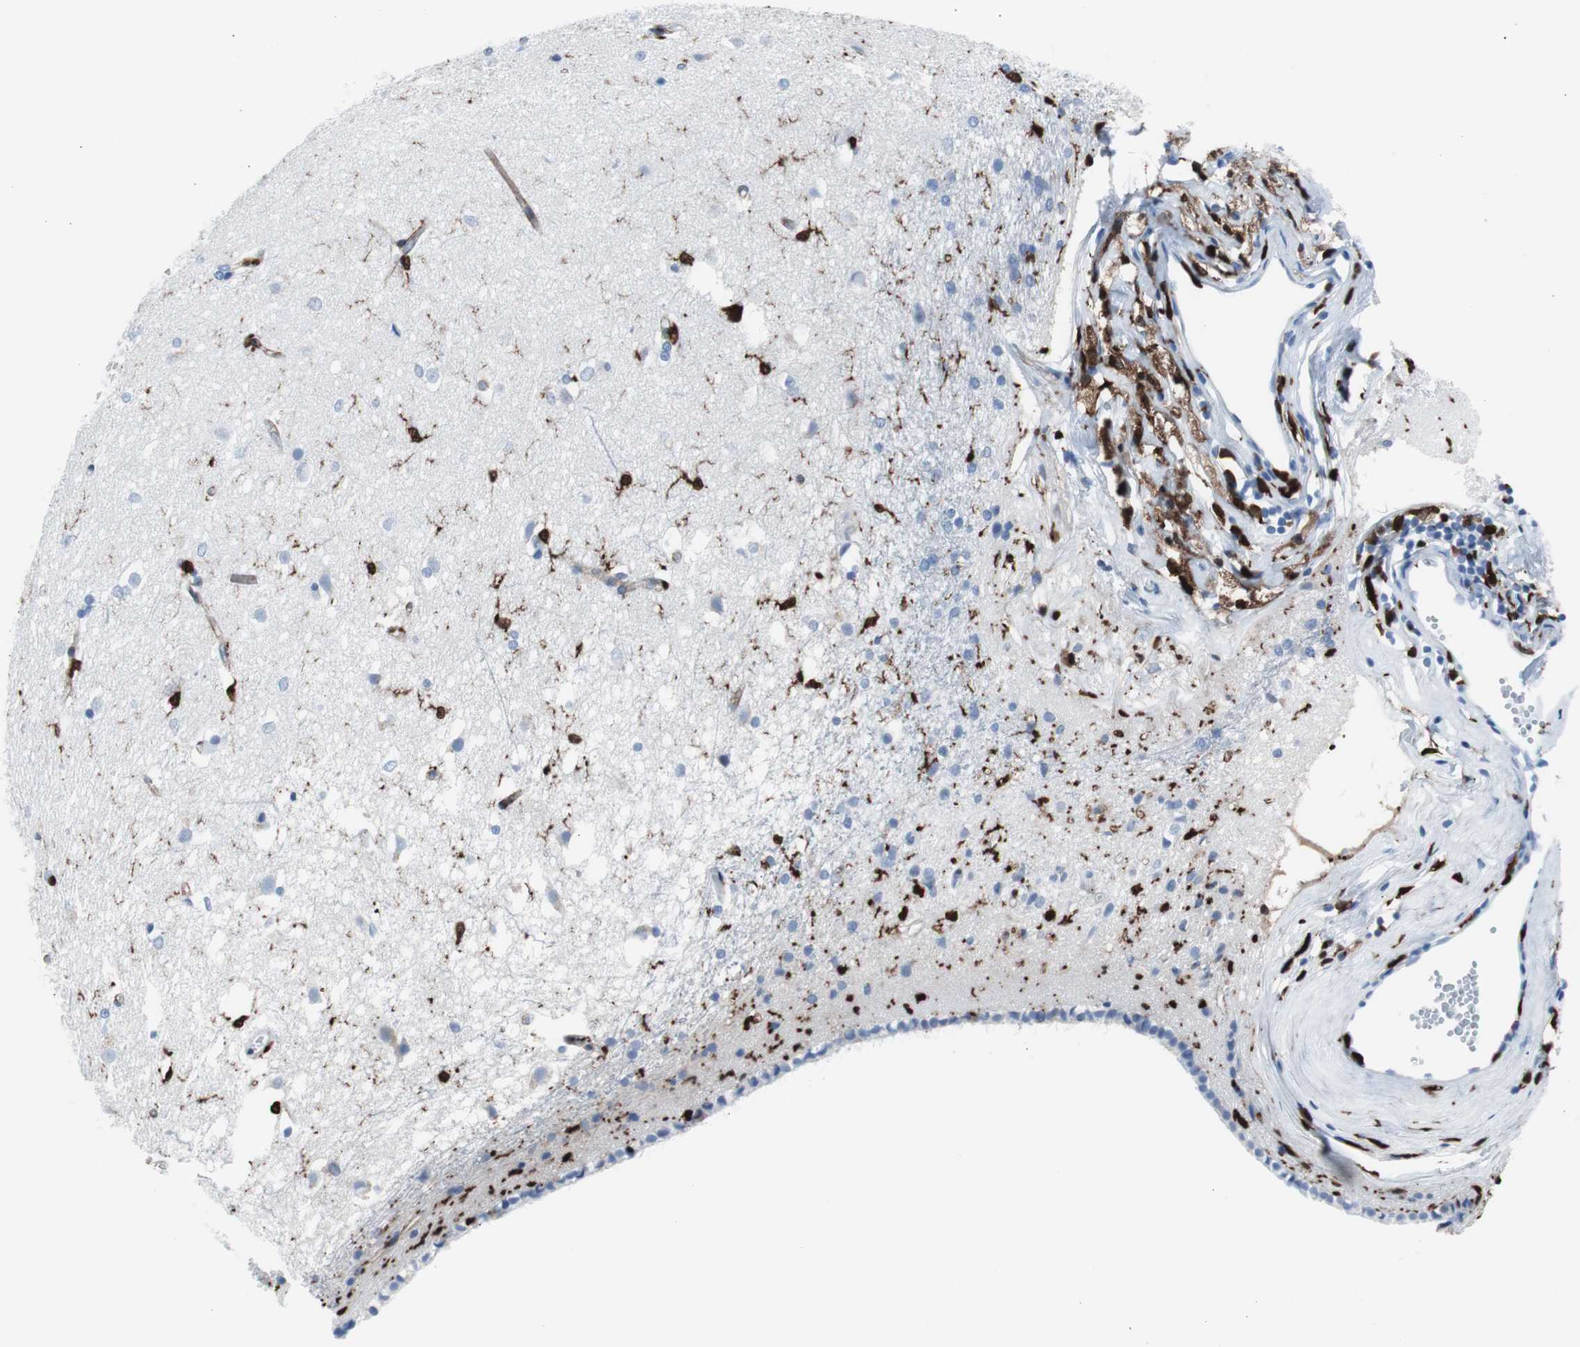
{"staining": {"intensity": "strong", "quantity": "<25%", "location": "cytoplasmic/membranous,nuclear"}, "tissue": "caudate", "cell_type": "Glial cells", "image_type": "normal", "snomed": [{"axis": "morphology", "description": "Normal tissue, NOS"}, {"axis": "topography", "description": "Lateral ventricle wall"}], "caption": "Strong cytoplasmic/membranous,nuclear protein positivity is appreciated in about <25% of glial cells in caudate. (DAB = brown stain, brightfield microscopy at high magnification).", "gene": "SYK", "patient": {"sex": "female", "age": 19}}